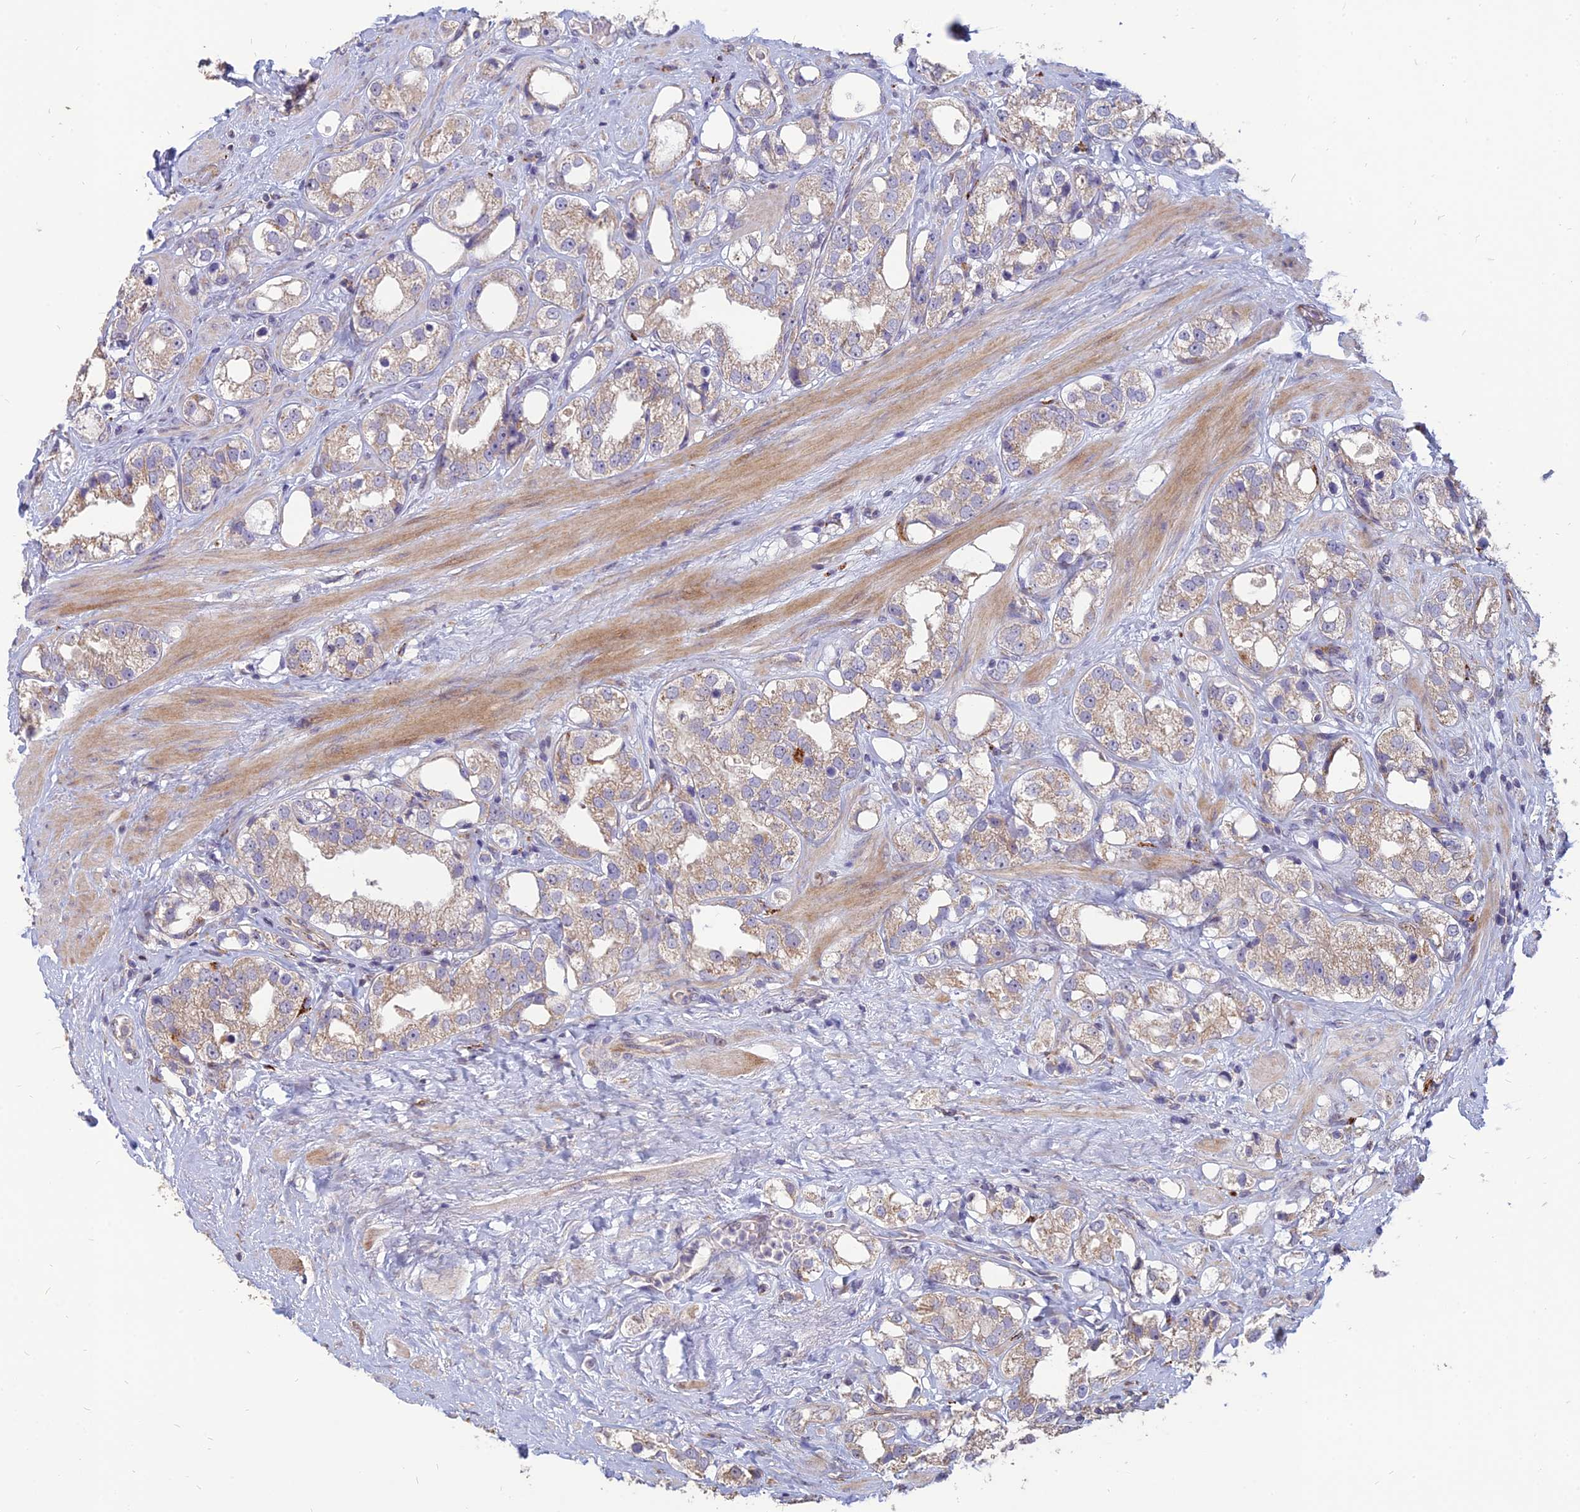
{"staining": {"intensity": "weak", "quantity": "25%-75%", "location": "cytoplasmic/membranous"}, "tissue": "prostate cancer", "cell_type": "Tumor cells", "image_type": "cancer", "snomed": [{"axis": "morphology", "description": "Adenocarcinoma, NOS"}, {"axis": "topography", "description": "Prostate"}], "caption": "A brown stain shows weak cytoplasmic/membranous staining of a protein in adenocarcinoma (prostate) tumor cells.", "gene": "ST3GAL6", "patient": {"sex": "male", "age": 79}}